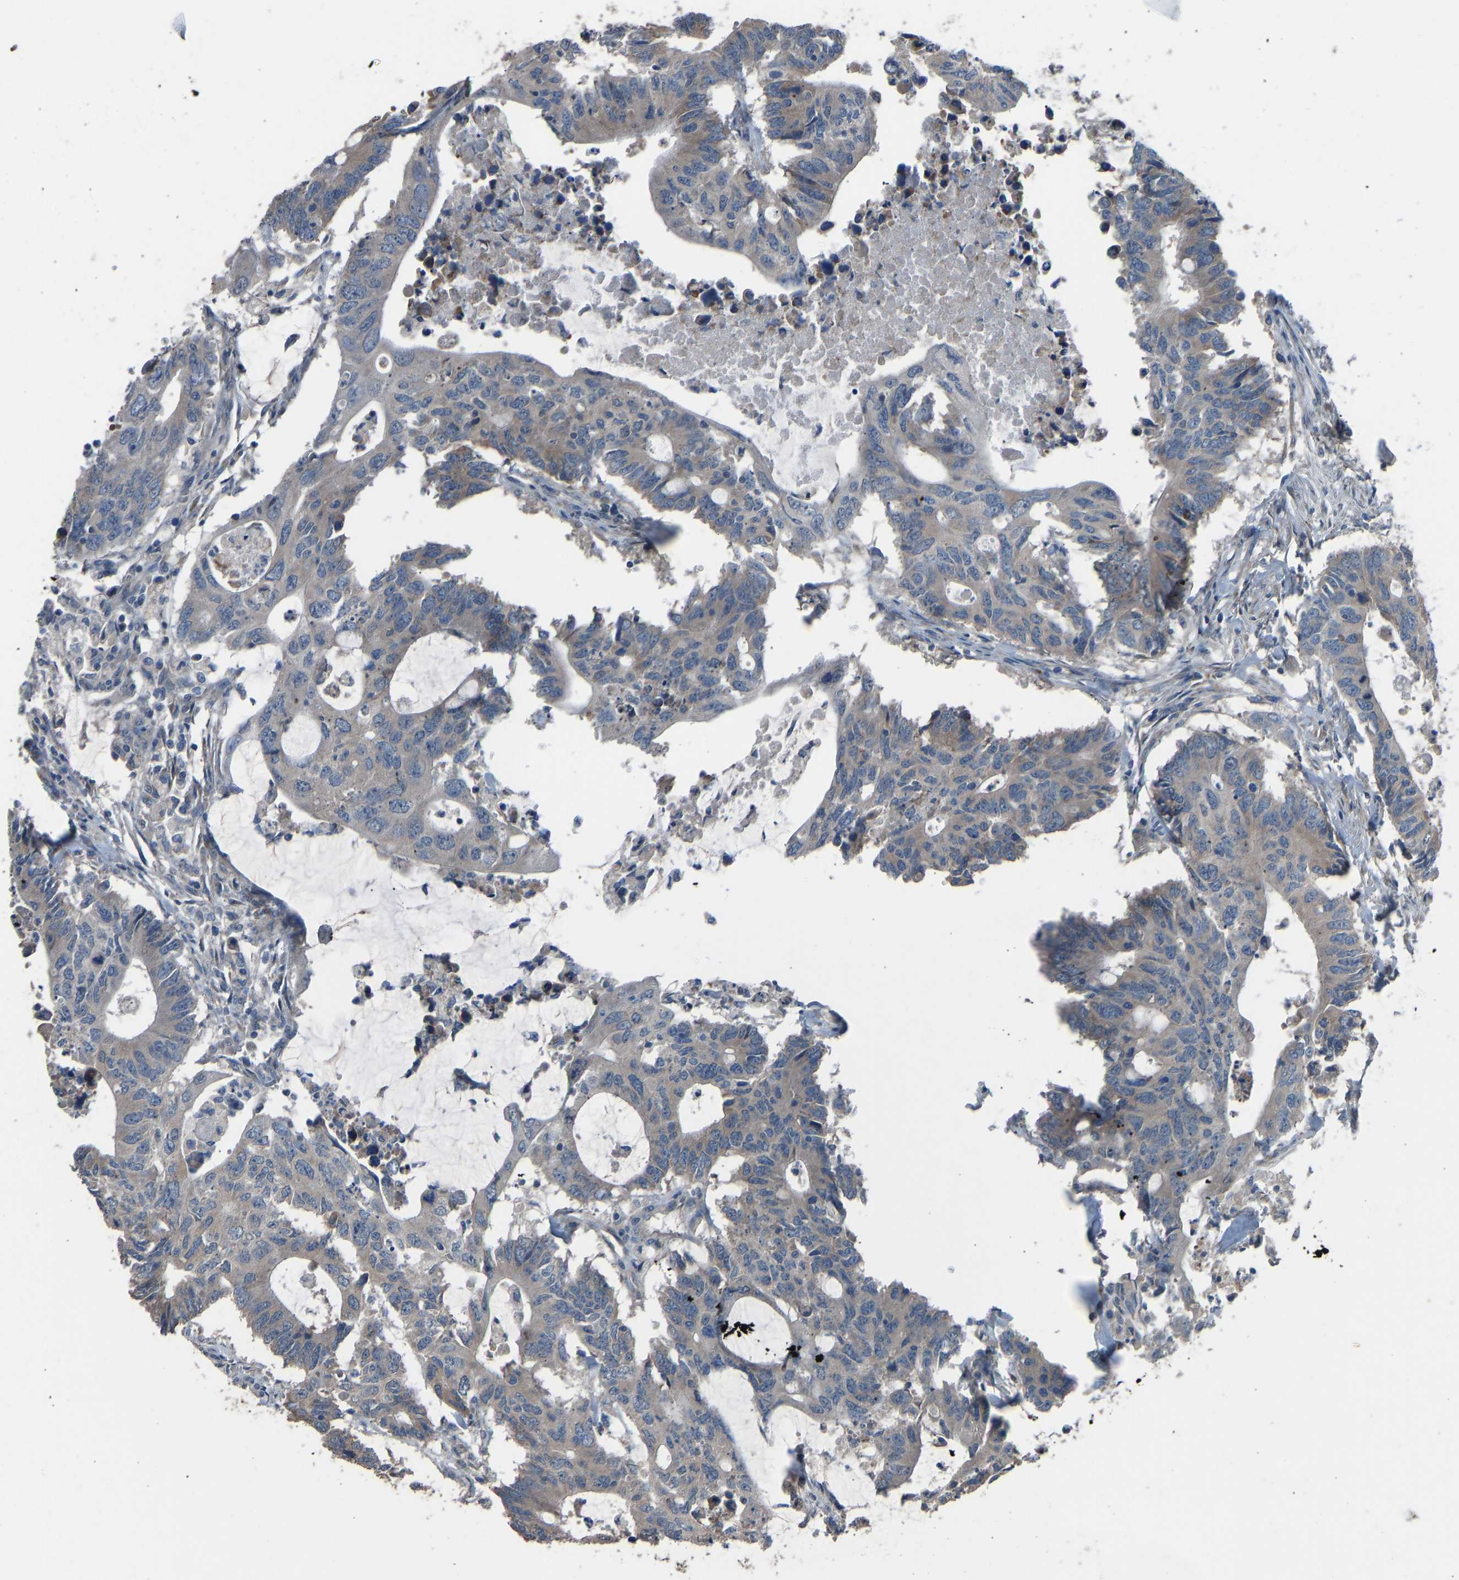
{"staining": {"intensity": "weak", "quantity": ">75%", "location": "cytoplasmic/membranous"}, "tissue": "colorectal cancer", "cell_type": "Tumor cells", "image_type": "cancer", "snomed": [{"axis": "morphology", "description": "Adenocarcinoma, NOS"}, {"axis": "topography", "description": "Colon"}], "caption": "Immunohistochemical staining of colorectal cancer (adenocarcinoma) demonstrates low levels of weak cytoplasmic/membranous protein expression in about >75% of tumor cells.", "gene": "SLC43A1", "patient": {"sex": "male", "age": 71}}